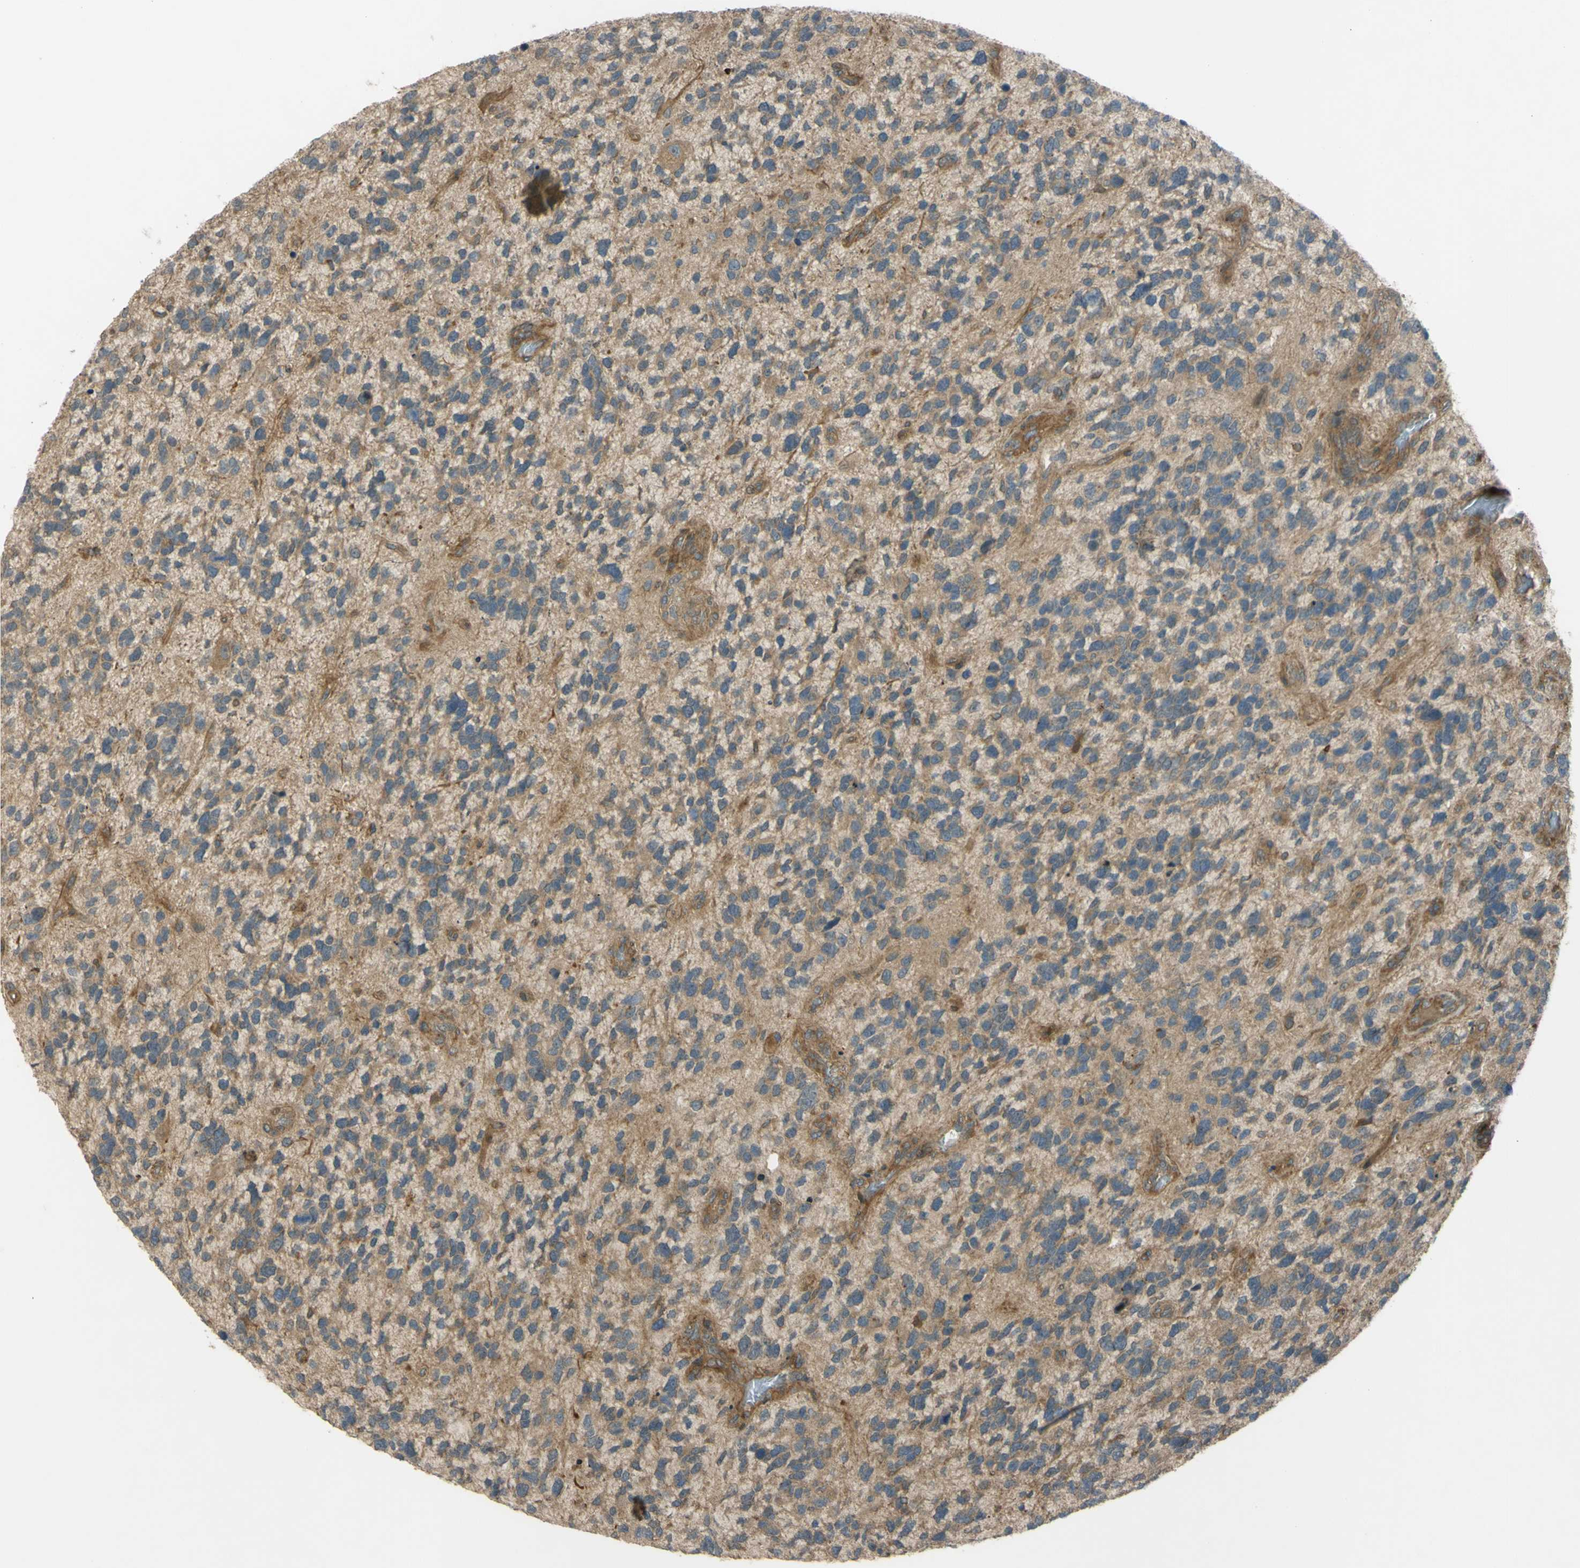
{"staining": {"intensity": "weak", "quantity": ">75%", "location": "cytoplasmic/membranous"}, "tissue": "glioma", "cell_type": "Tumor cells", "image_type": "cancer", "snomed": [{"axis": "morphology", "description": "Glioma, malignant, High grade"}, {"axis": "topography", "description": "Brain"}], "caption": "High-power microscopy captured an immunohistochemistry (IHC) photomicrograph of glioma, revealing weak cytoplasmic/membranous staining in about >75% of tumor cells.", "gene": "FLII", "patient": {"sex": "female", "age": 58}}